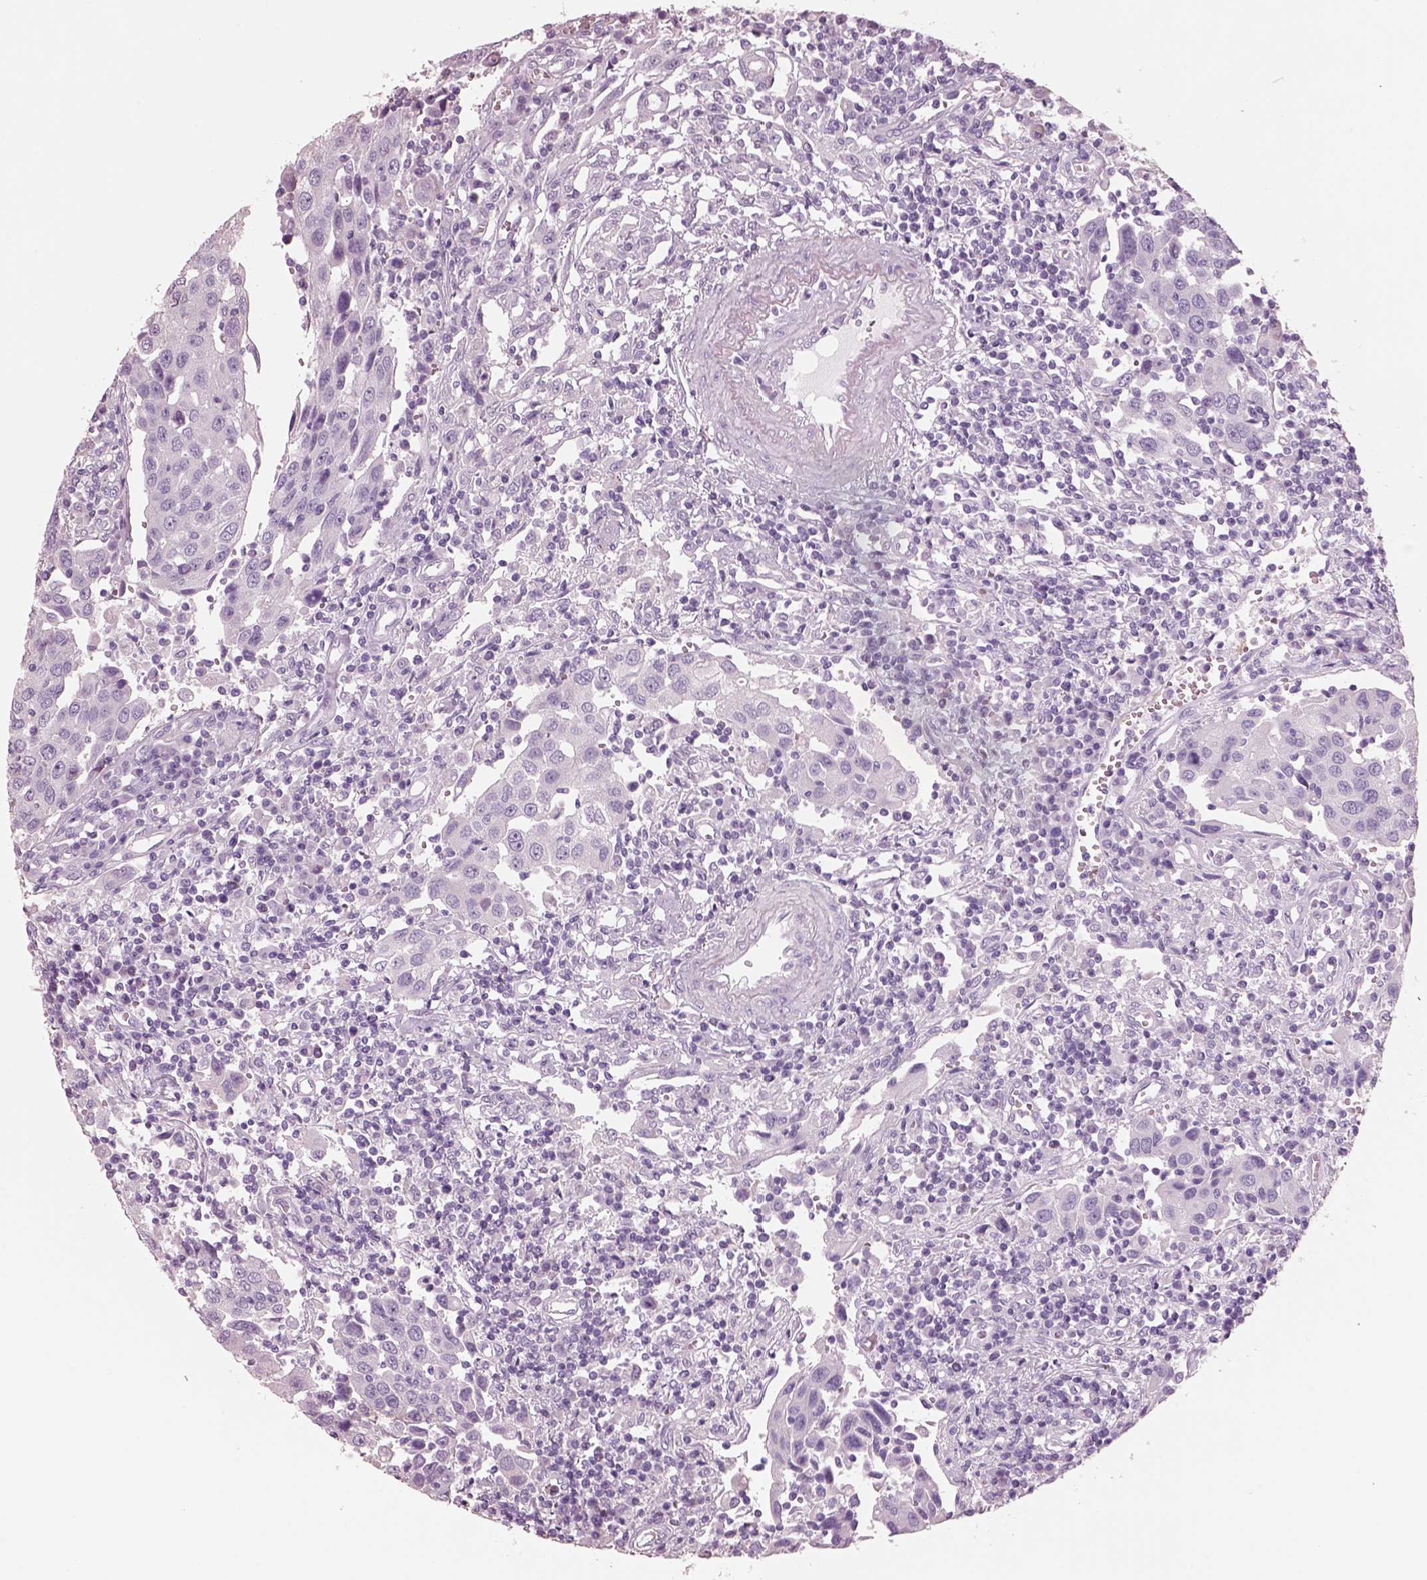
{"staining": {"intensity": "negative", "quantity": "none", "location": "none"}, "tissue": "urothelial cancer", "cell_type": "Tumor cells", "image_type": "cancer", "snomed": [{"axis": "morphology", "description": "Urothelial carcinoma, High grade"}, {"axis": "topography", "description": "Urinary bladder"}], "caption": "Urothelial cancer stained for a protein using IHC exhibits no expression tumor cells.", "gene": "PNOC", "patient": {"sex": "female", "age": 85}}